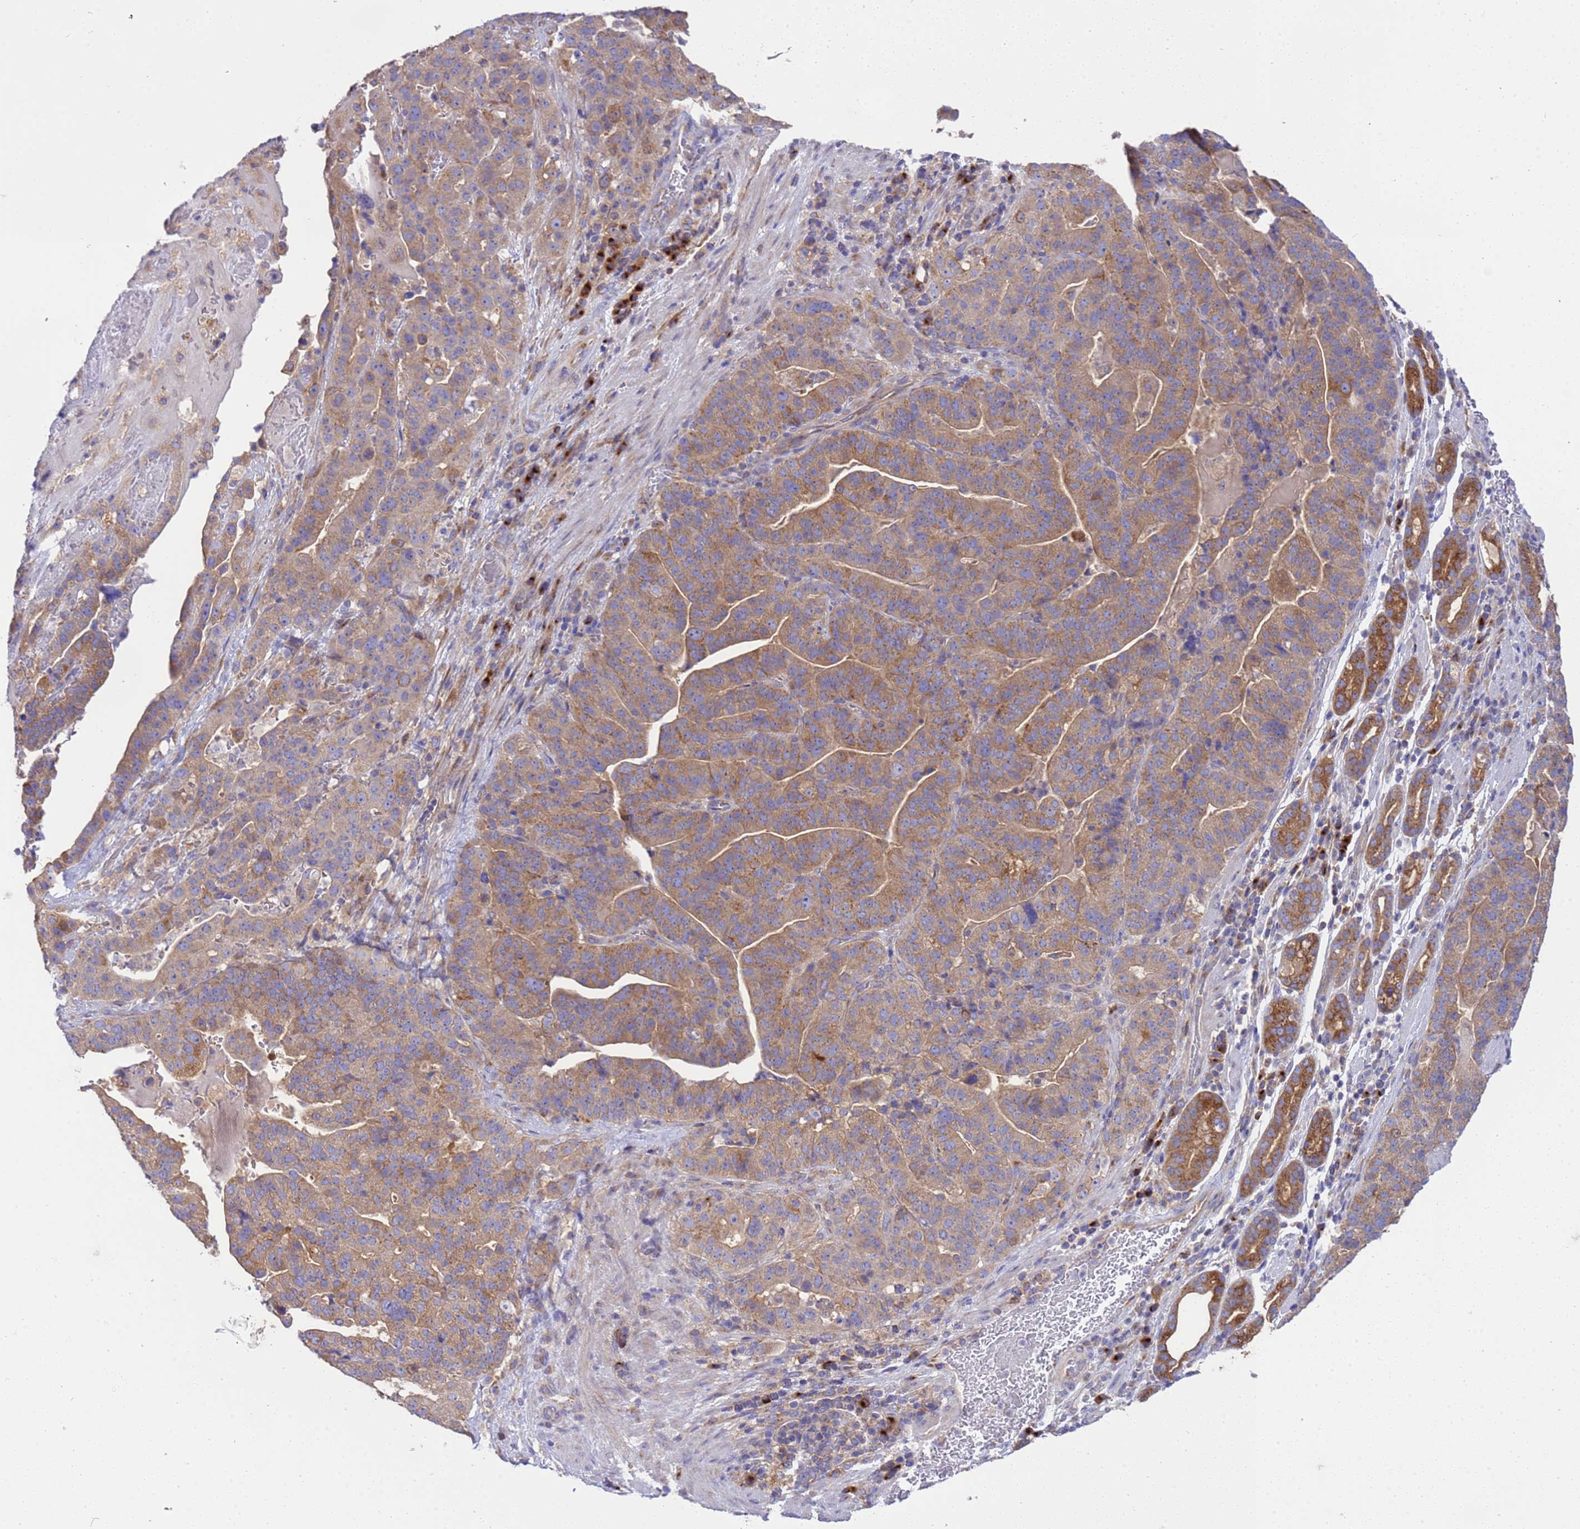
{"staining": {"intensity": "moderate", "quantity": ">75%", "location": "cytoplasmic/membranous"}, "tissue": "stomach cancer", "cell_type": "Tumor cells", "image_type": "cancer", "snomed": [{"axis": "morphology", "description": "Adenocarcinoma, NOS"}, {"axis": "topography", "description": "Stomach"}], "caption": "Adenocarcinoma (stomach) stained with immunohistochemistry demonstrates moderate cytoplasmic/membranous staining in approximately >75% of tumor cells.", "gene": "ANAPC1", "patient": {"sex": "male", "age": 48}}